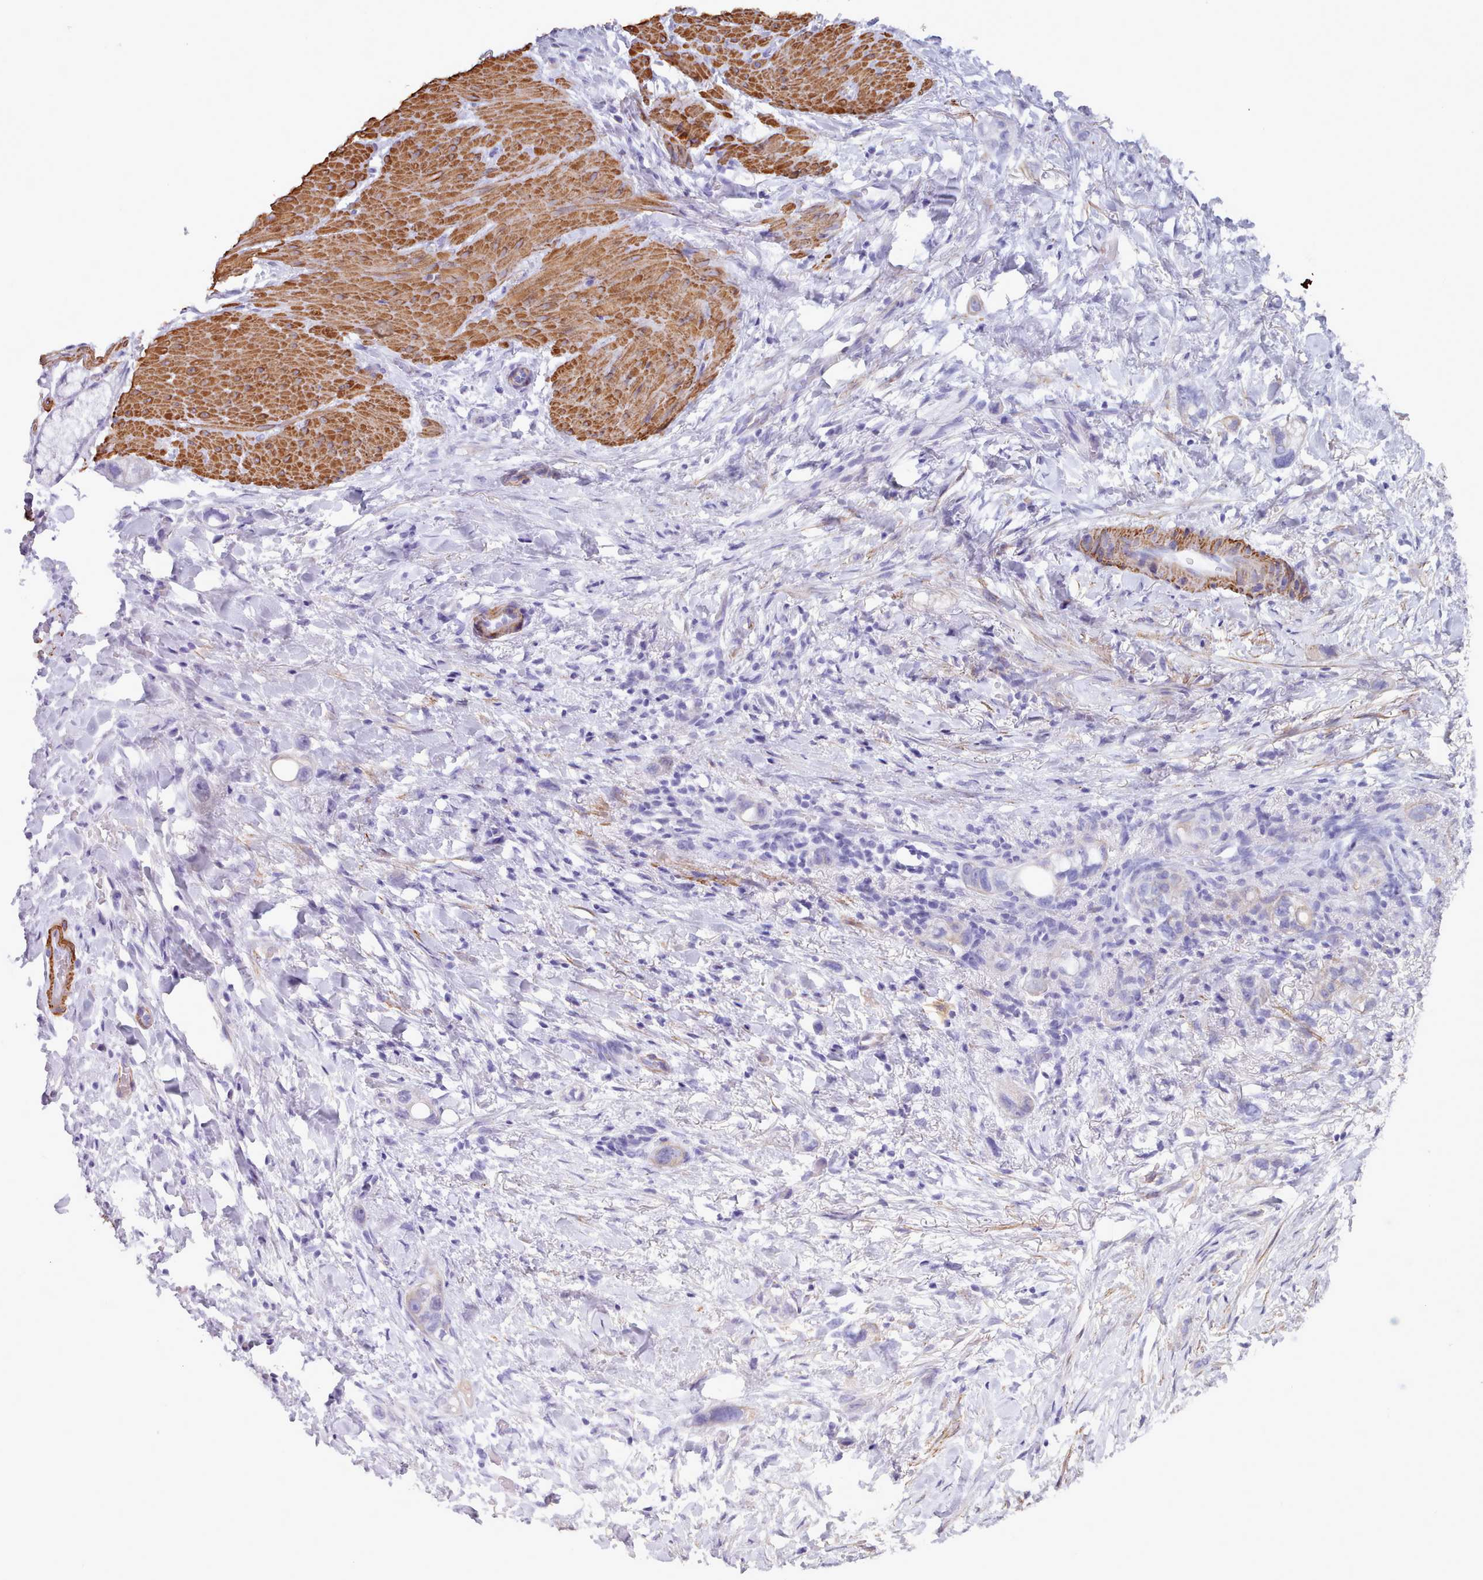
{"staining": {"intensity": "negative", "quantity": "none", "location": "none"}, "tissue": "stomach cancer", "cell_type": "Tumor cells", "image_type": "cancer", "snomed": [{"axis": "morphology", "description": "Adenocarcinoma, NOS"}, {"axis": "topography", "description": "Stomach"}, {"axis": "topography", "description": "Stomach, lower"}], "caption": "Tumor cells show no significant expression in stomach cancer. (Immunohistochemistry, brightfield microscopy, high magnification).", "gene": "FPGS", "patient": {"sex": "female", "age": 48}}